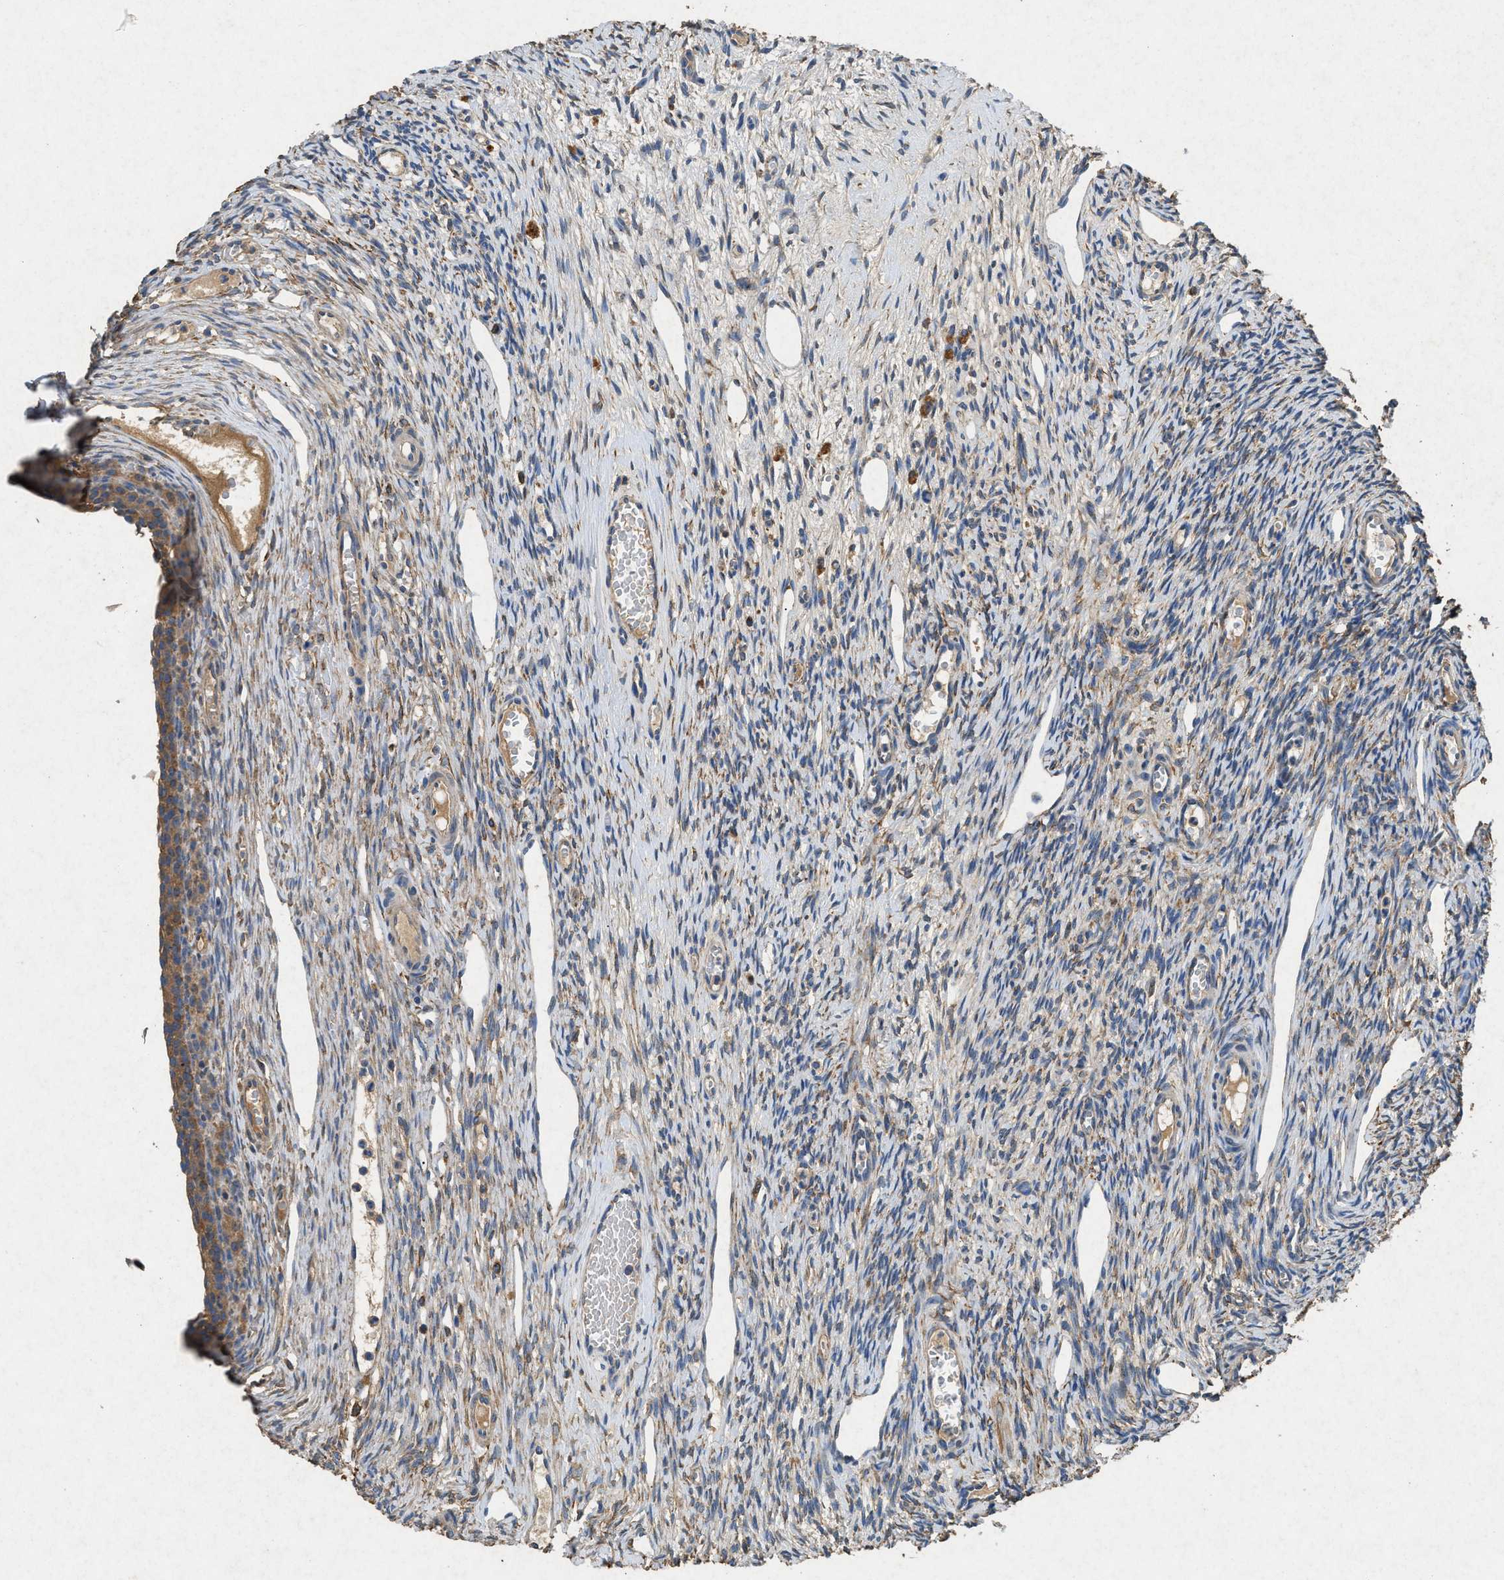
{"staining": {"intensity": "moderate", "quantity": ">75%", "location": "cytoplasmic/membranous"}, "tissue": "ovary", "cell_type": "Follicle cells", "image_type": "normal", "snomed": [{"axis": "morphology", "description": "Normal tissue, NOS"}, {"axis": "topography", "description": "Ovary"}], "caption": "A histopathology image showing moderate cytoplasmic/membranous expression in about >75% of follicle cells in unremarkable ovary, as visualized by brown immunohistochemical staining.", "gene": "CDK15", "patient": {"sex": "female", "age": 33}}